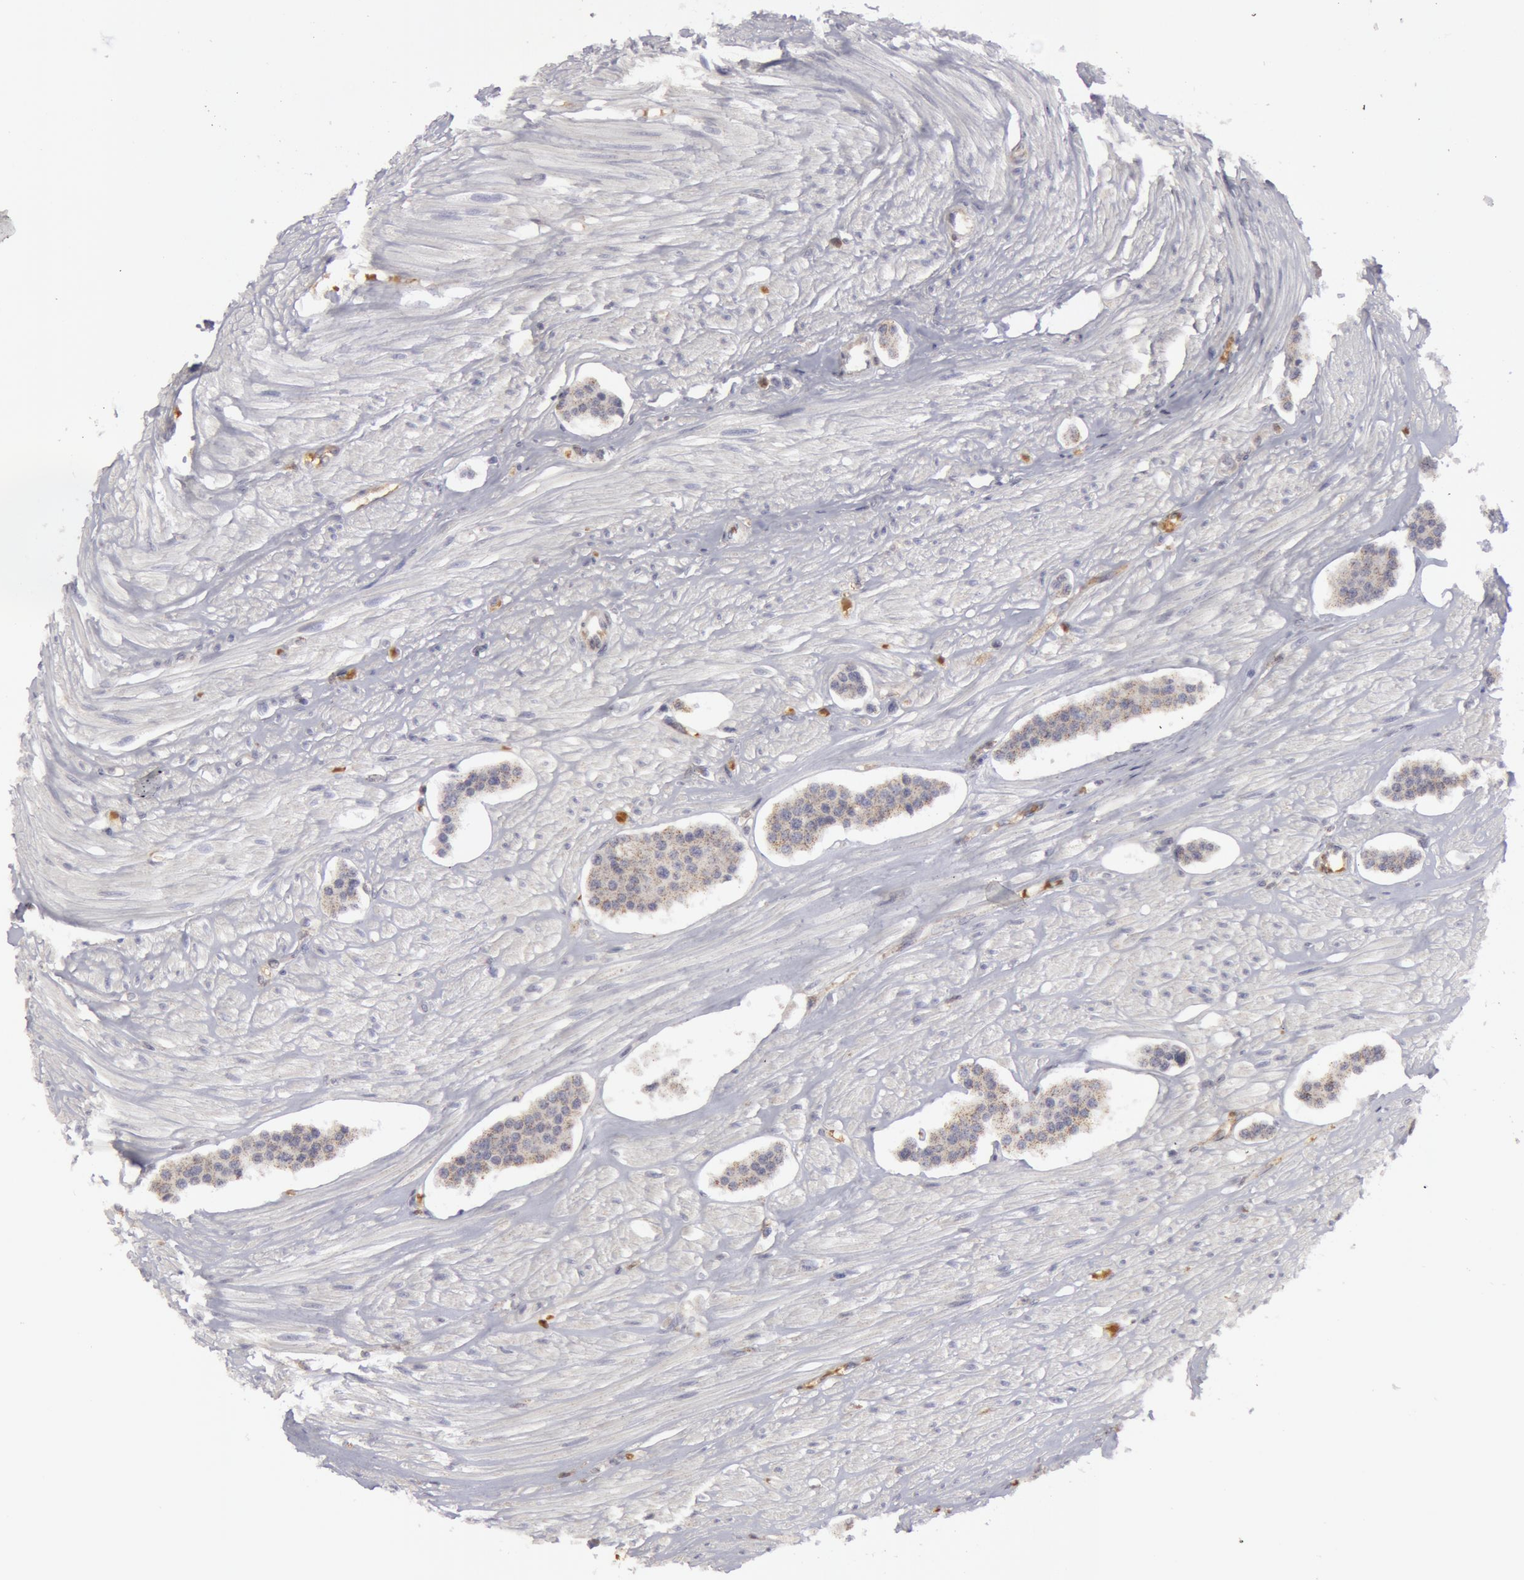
{"staining": {"intensity": "weak", "quantity": ">75%", "location": "cytoplasmic/membranous"}, "tissue": "carcinoid", "cell_type": "Tumor cells", "image_type": "cancer", "snomed": [{"axis": "morphology", "description": "Carcinoid, malignant, NOS"}, {"axis": "topography", "description": "Small intestine"}], "caption": "Immunohistochemistry (IHC) staining of carcinoid, which exhibits low levels of weak cytoplasmic/membranous positivity in approximately >75% of tumor cells indicating weak cytoplasmic/membranous protein expression. The staining was performed using DAB (brown) for protein detection and nuclei were counterstained in hematoxylin (blue).", "gene": "CAT", "patient": {"sex": "male", "age": 60}}